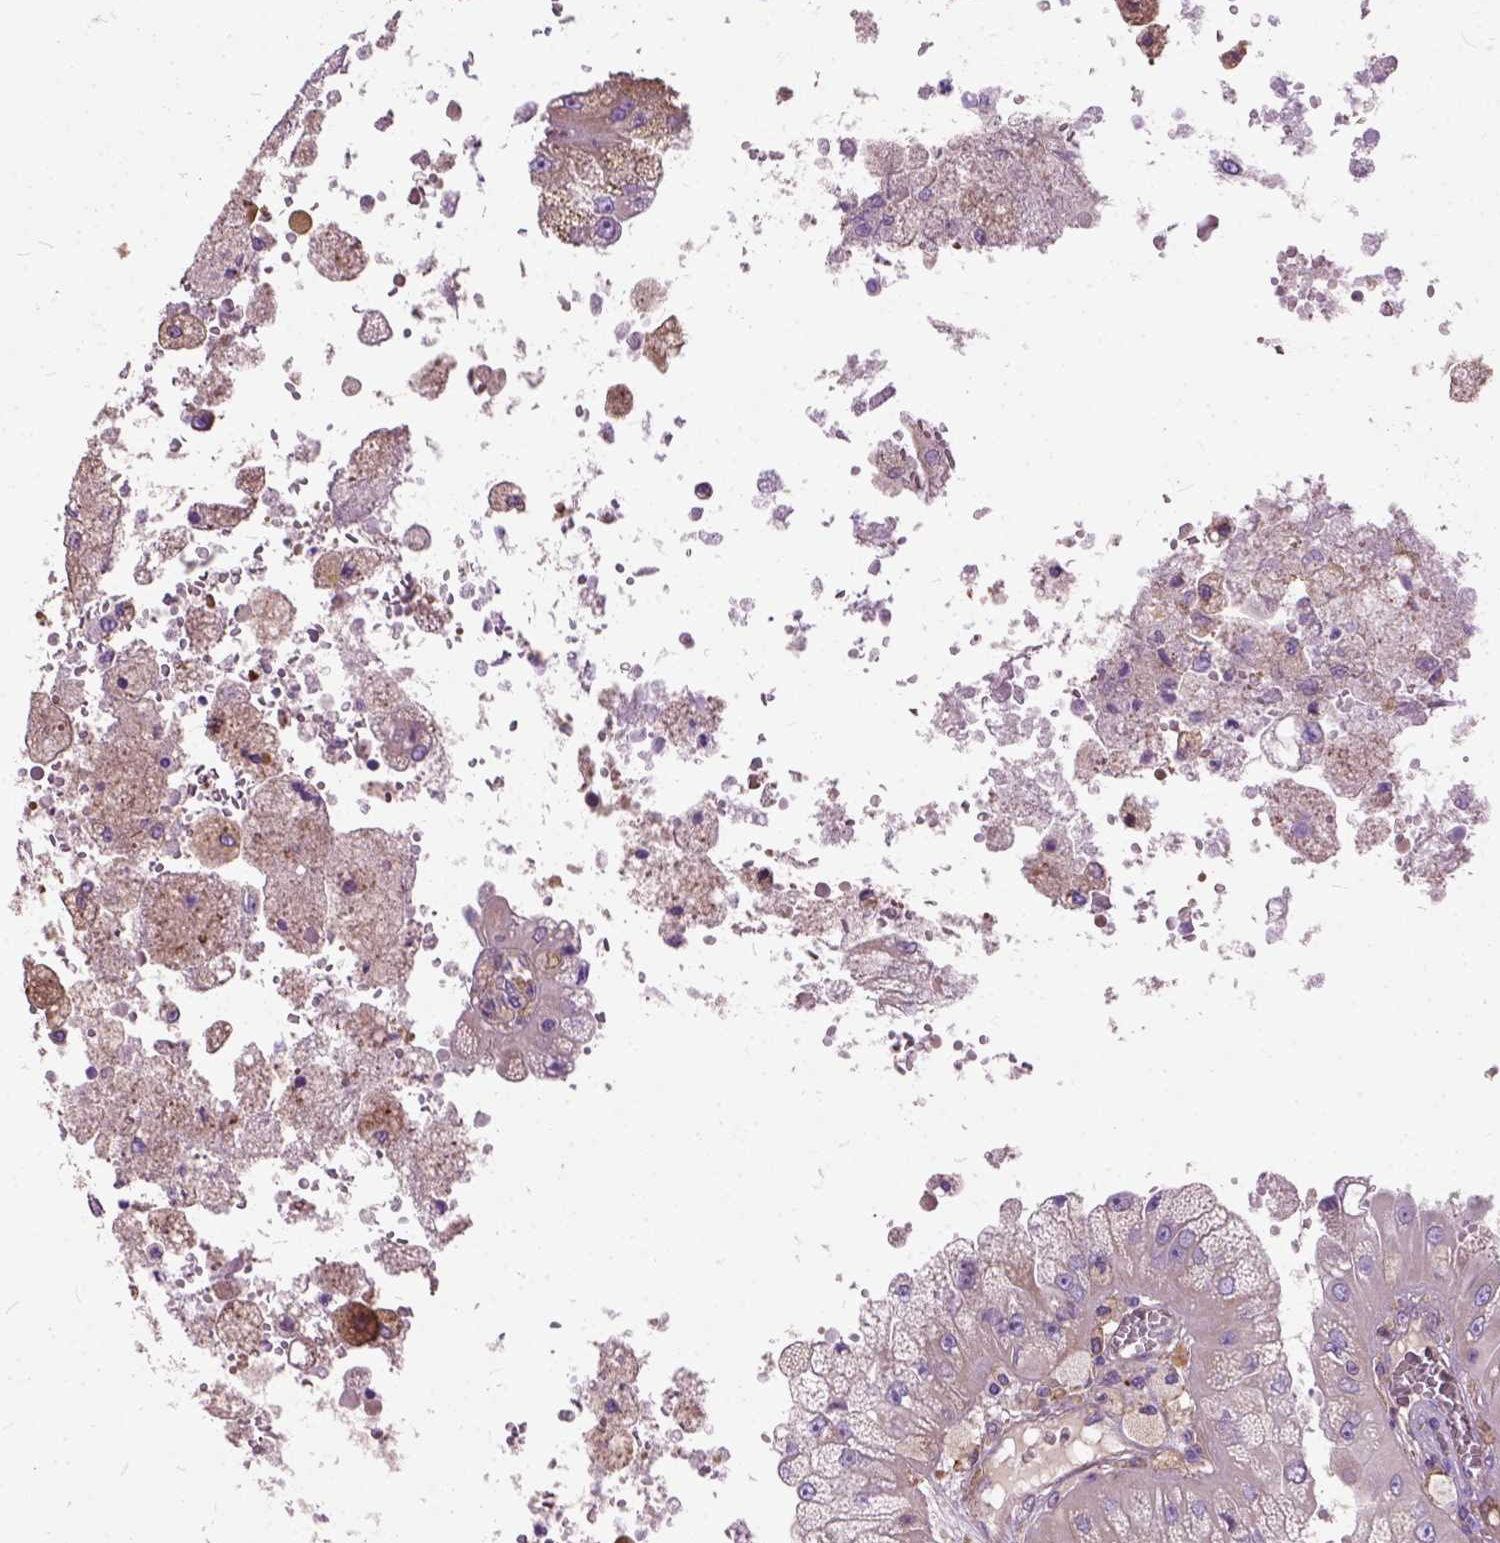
{"staining": {"intensity": "negative", "quantity": "none", "location": "none"}, "tissue": "renal cancer", "cell_type": "Tumor cells", "image_type": "cancer", "snomed": [{"axis": "morphology", "description": "Adenocarcinoma, NOS"}, {"axis": "topography", "description": "Kidney"}], "caption": "The immunohistochemistry (IHC) image has no significant staining in tumor cells of renal cancer (adenocarcinoma) tissue.", "gene": "SEMA4F", "patient": {"sex": "male", "age": 58}}